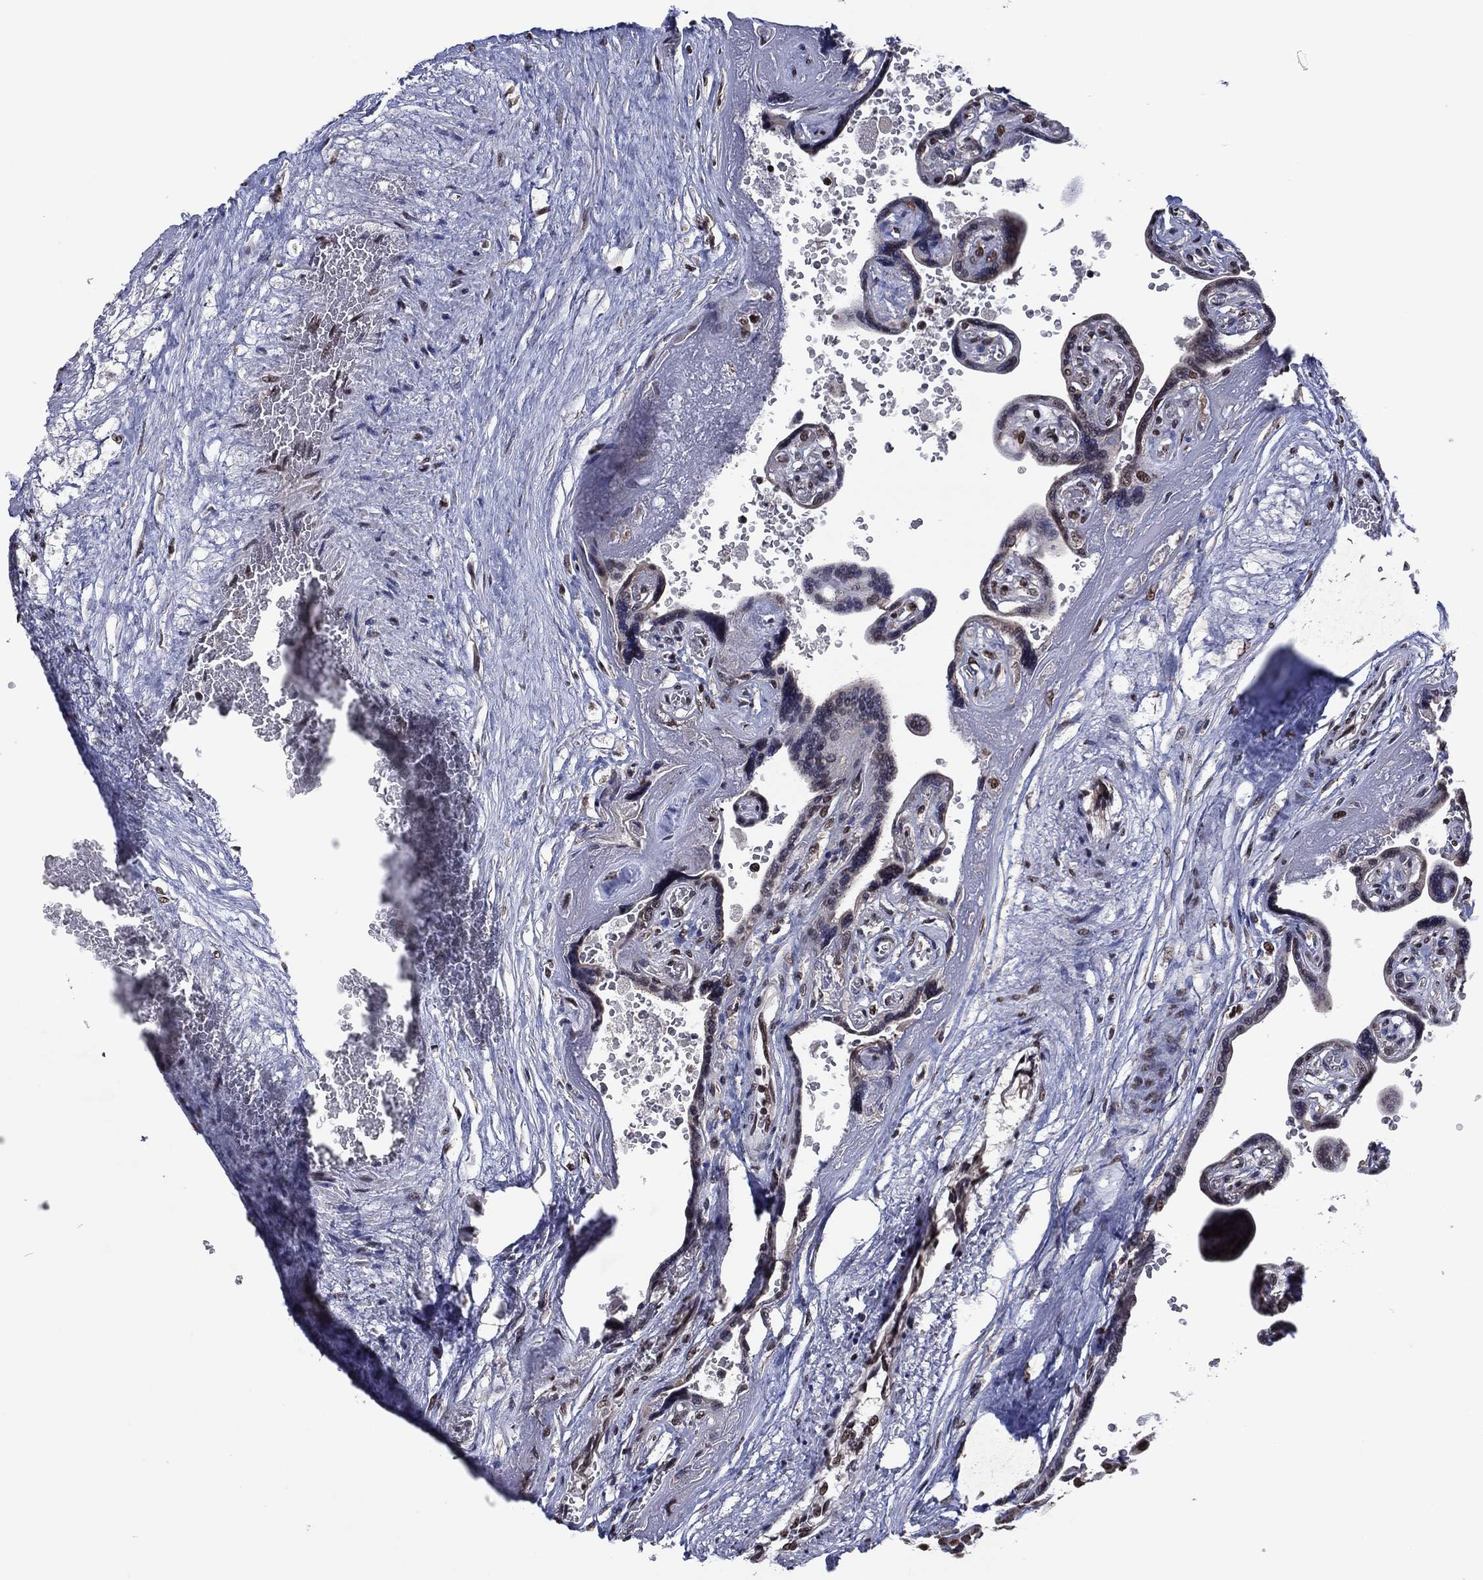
{"staining": {"intensity": "strong", "quantity": ">75%", "location": "nuclear"}, "tissue": "placenta", "cell_type": "Decidual cells", "image_type": "normal", "snomed": [{"axis": "morphology", "description": "Normal tissue, NOS"}, {"axis": "topography", "description": "Placenta"}], "caption": "This is an image of IHC staining of unremarkable placenta, which shows strong positivity in the nuclear of decidual cells.", "gene": "ZBTB42", "patient": {"sex": "female", "age": 32}}